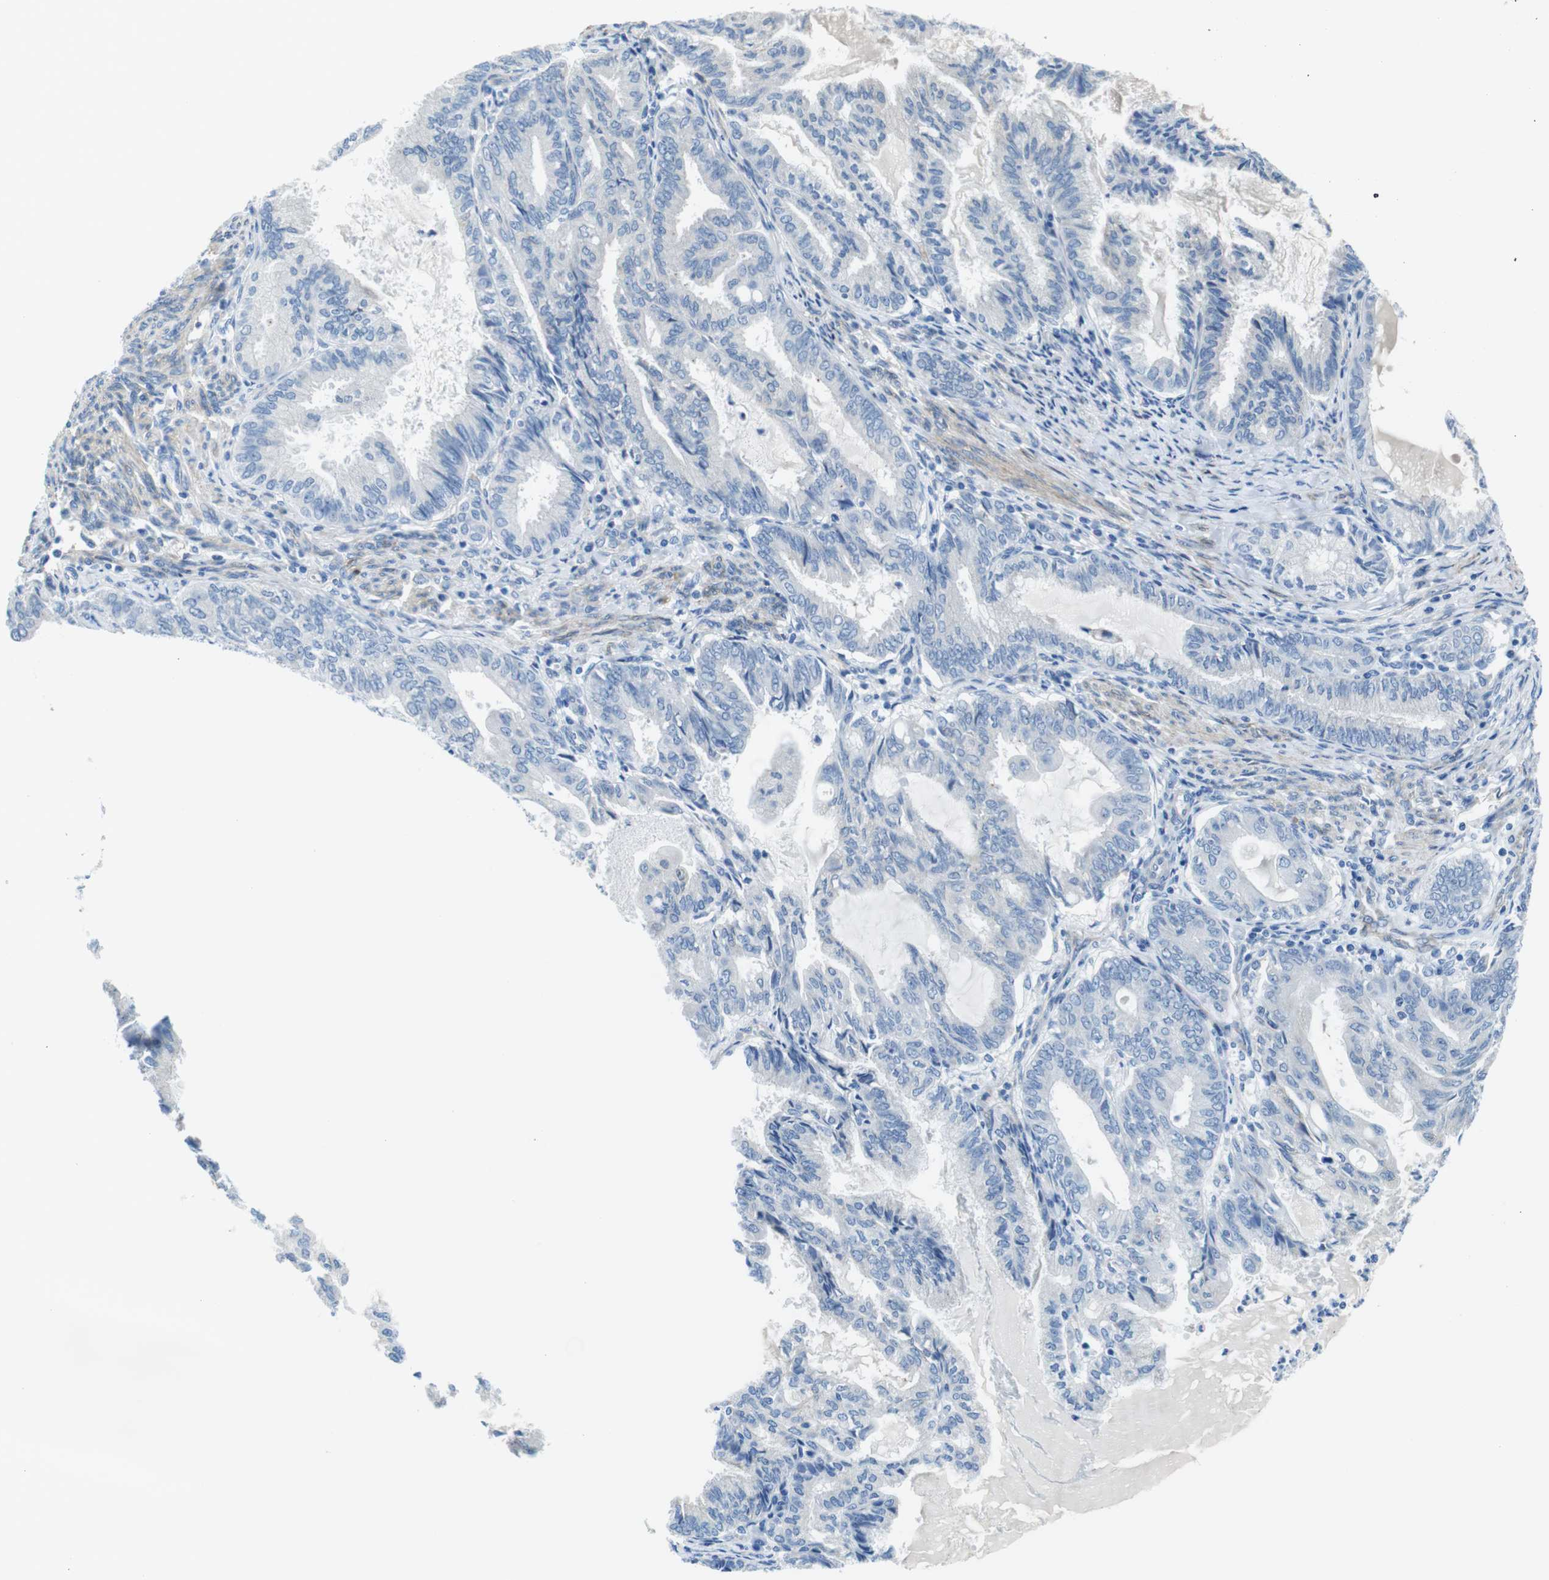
{"staining": {"intensity": "negative", "quantity": "none", "location": "none"}, "tissue": "endometrial cancer", "cell_type": "Tumor cells", "image_type": "cancer", "snomed": [{"axis": "morphology", "description": "Adenocarcinoma, NOS"}, {"axis": "topography", "description": "Endometrium"}], "caption": "This is a histopathology image of IHC staining of adenocarcinoma (endometrial), which shows no positivity in tumor cells.", "gene": "CDH8", "patient": {"sex": "female", "age": 86}}